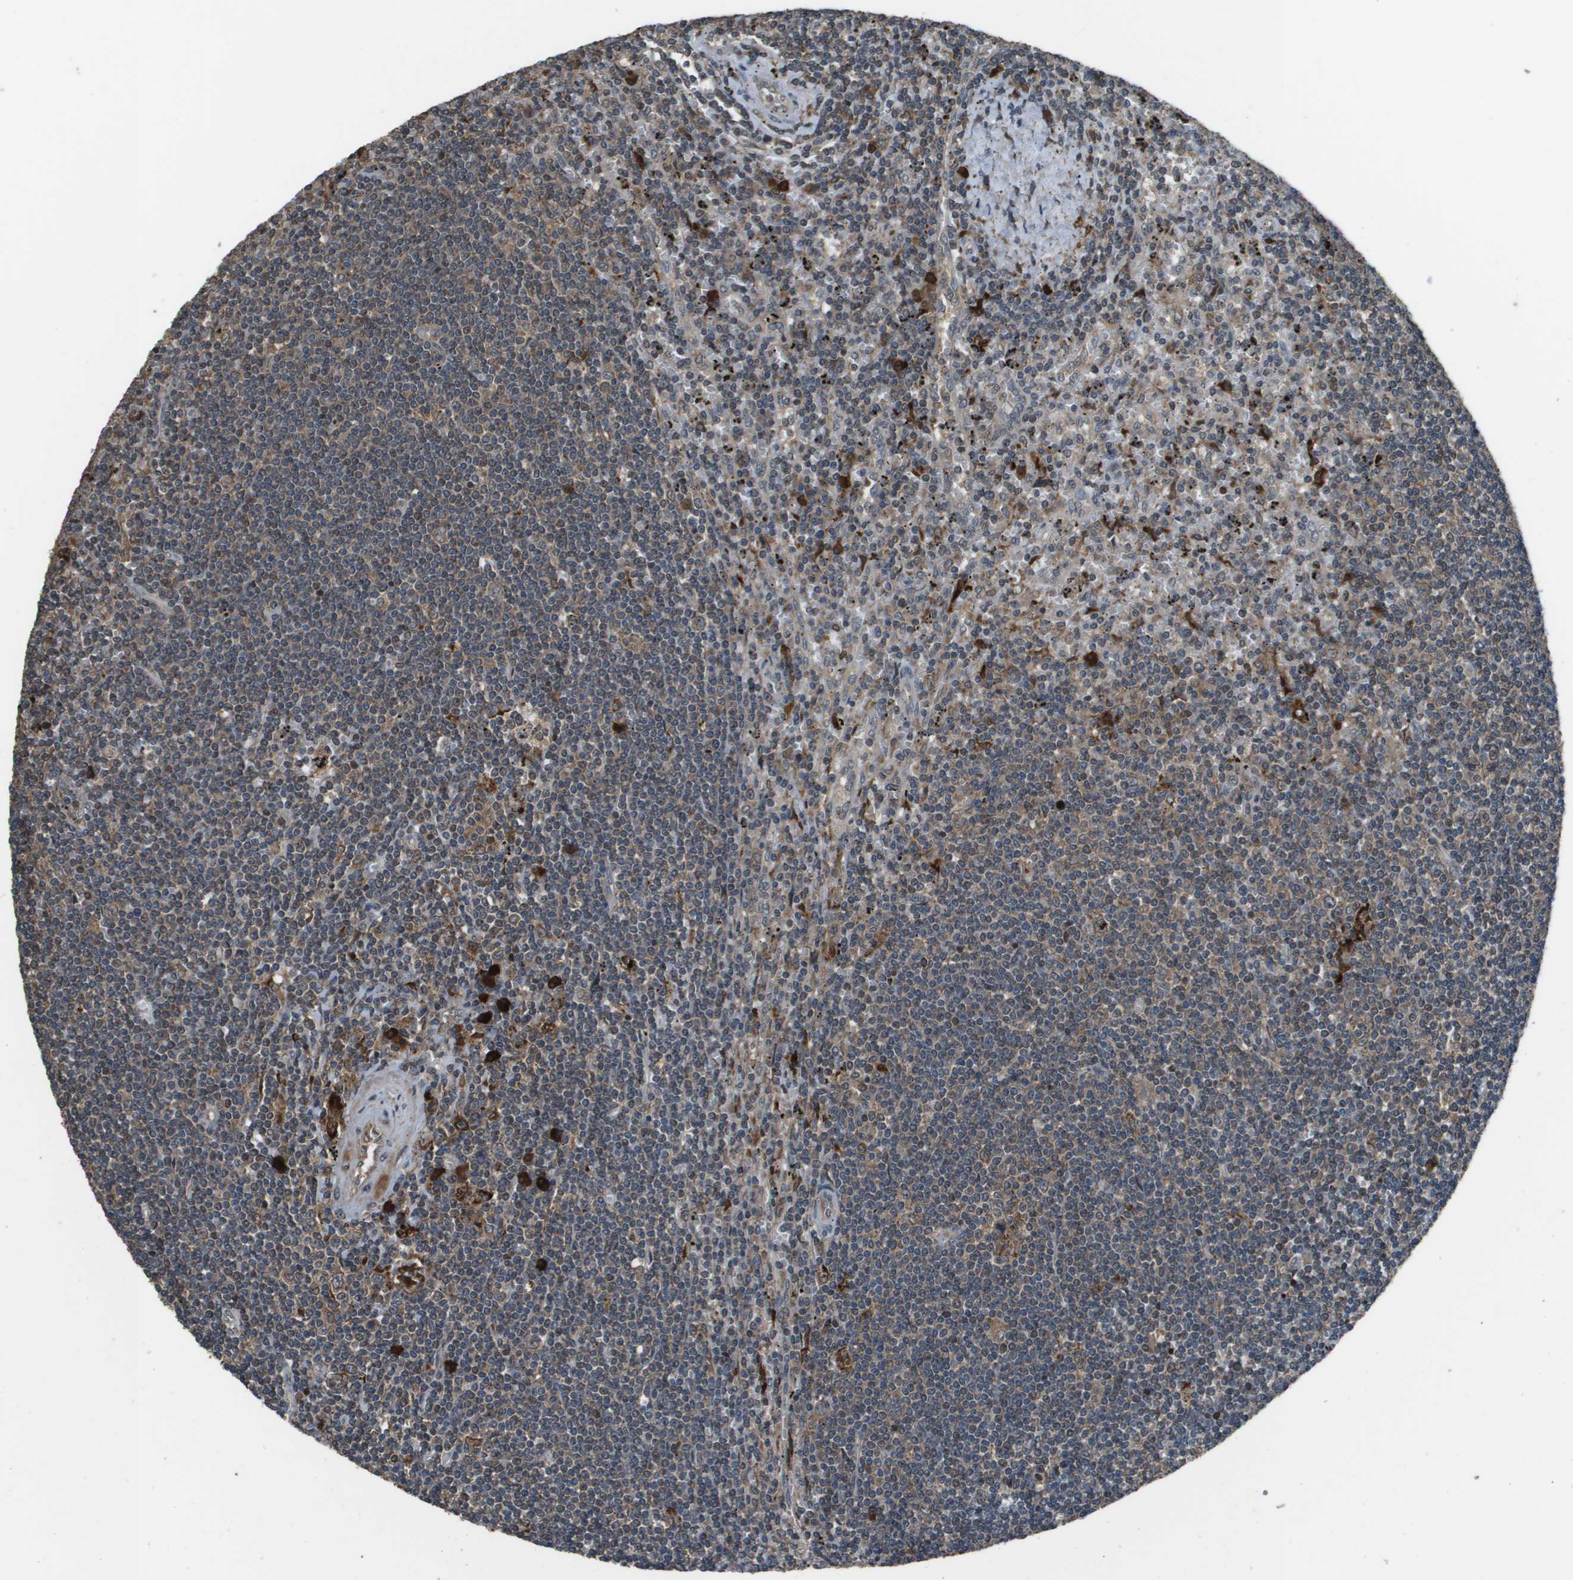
{"staining": {"intensity": "weak", "quantity": "<25%", "location": "cytoplasmic/membranous"}, "tissue": "lymphoma", "cell_type": "Tumor cells", "image_type": "cancer", "snomed": [{"axis": "morphology", "description": "Malignant lymphoma, non-Hodgkin's type, Low grade"}, {"axis": "topography", "description": "Spleen"}], "caption": "An IHC micrograph of lymphoma is shown. There is no staining in tumor cells of lymphoma. Brightfield microscopy of immunohistochemistry stained with DAB (brown) and hematoxylin (blue), captured at high magnification.", "gene": "GOSR2", "patient": {"sex": "male", "age": 76}}